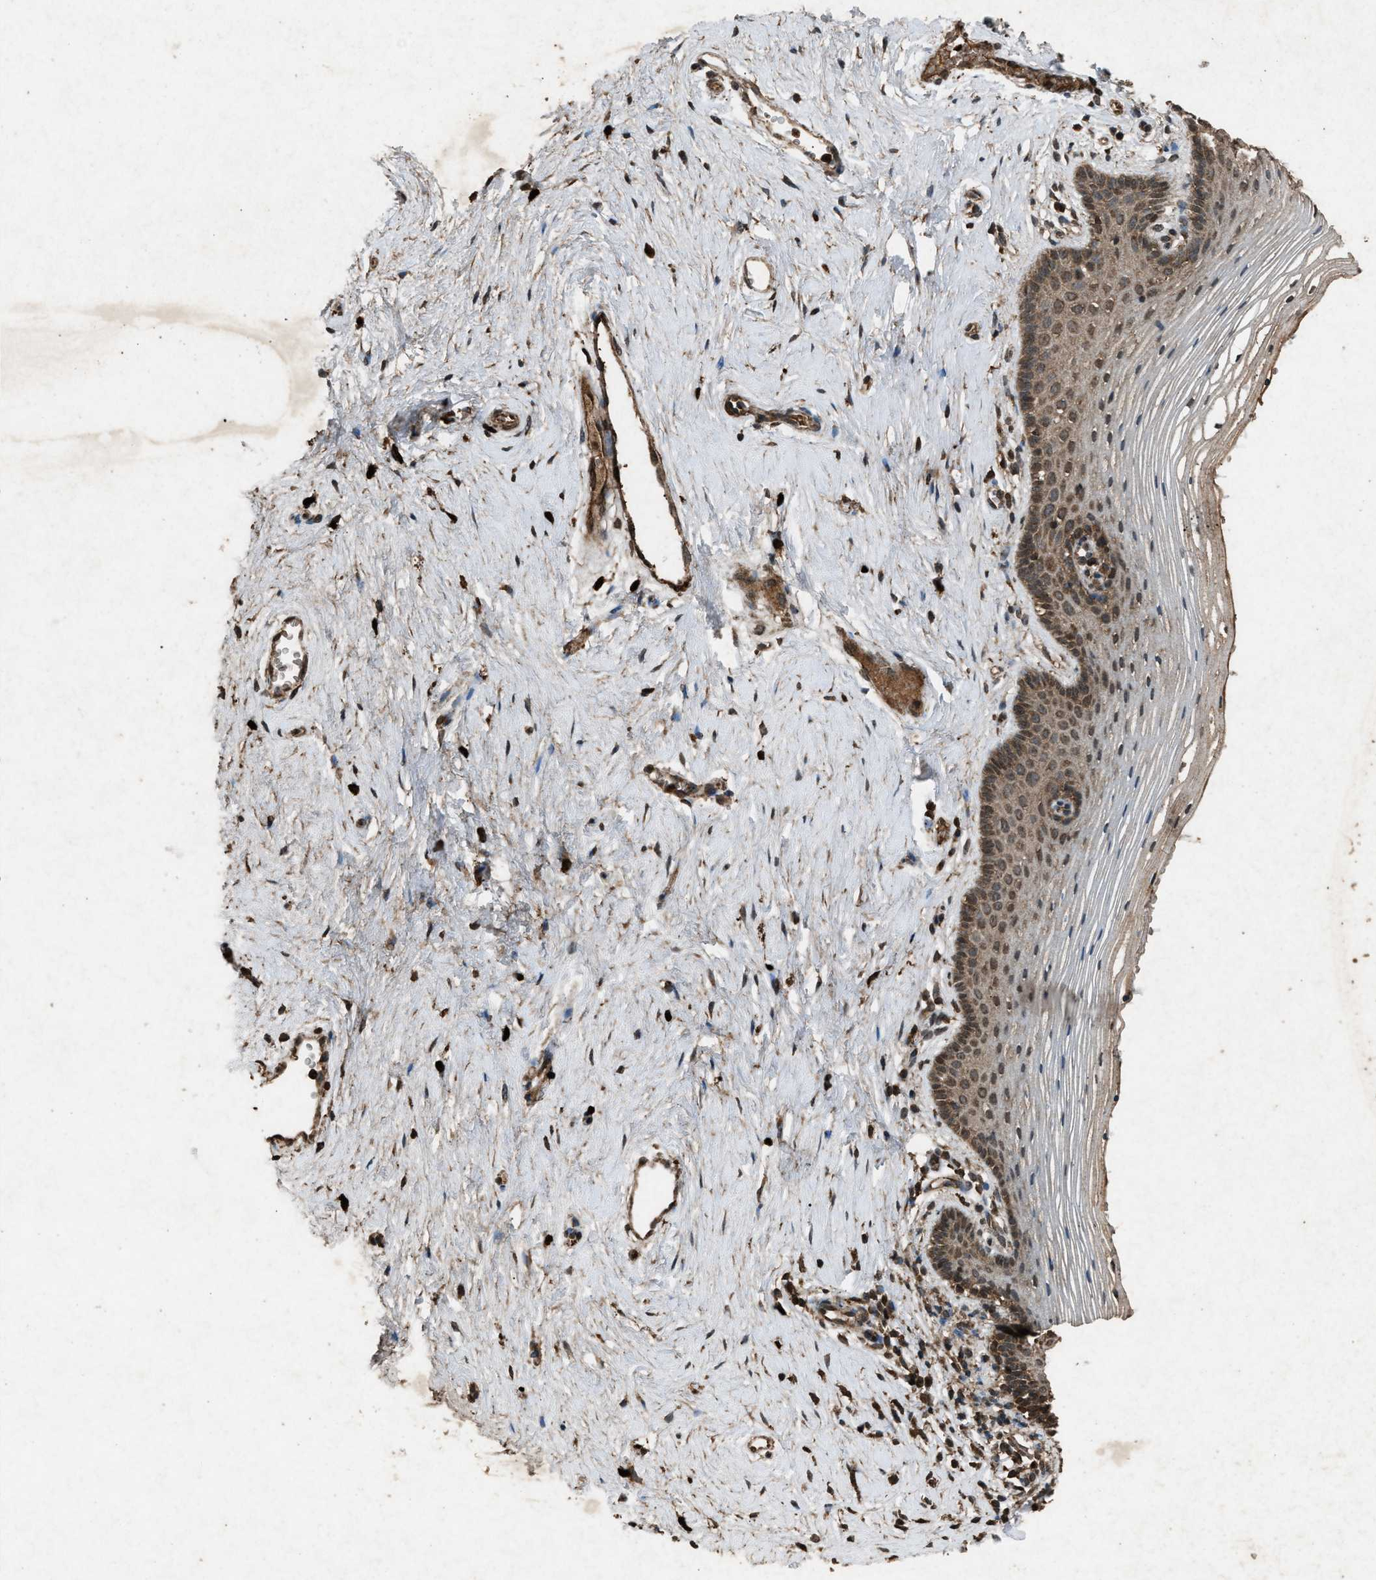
{"staining": {"intensity": "moderate", "quantity": ">75%", "location": "cytoplasmic/membranous"}, "tissue": "vagina", "cell_type": "Squamous epithelial cells", "image_type": "normal", "snomed": [{"axis": "morphology", "description": "Normal tissue, NOS"}, {"axis": "topography", "description": "Vagina"}], "caption": "A brown stain highlights moderate cytoplasmic/membranous expression of a protein in squamous epithelial cells of benign vagina.", "gene": "OAS1", "patient": {"sex": "female", "age": 32}}